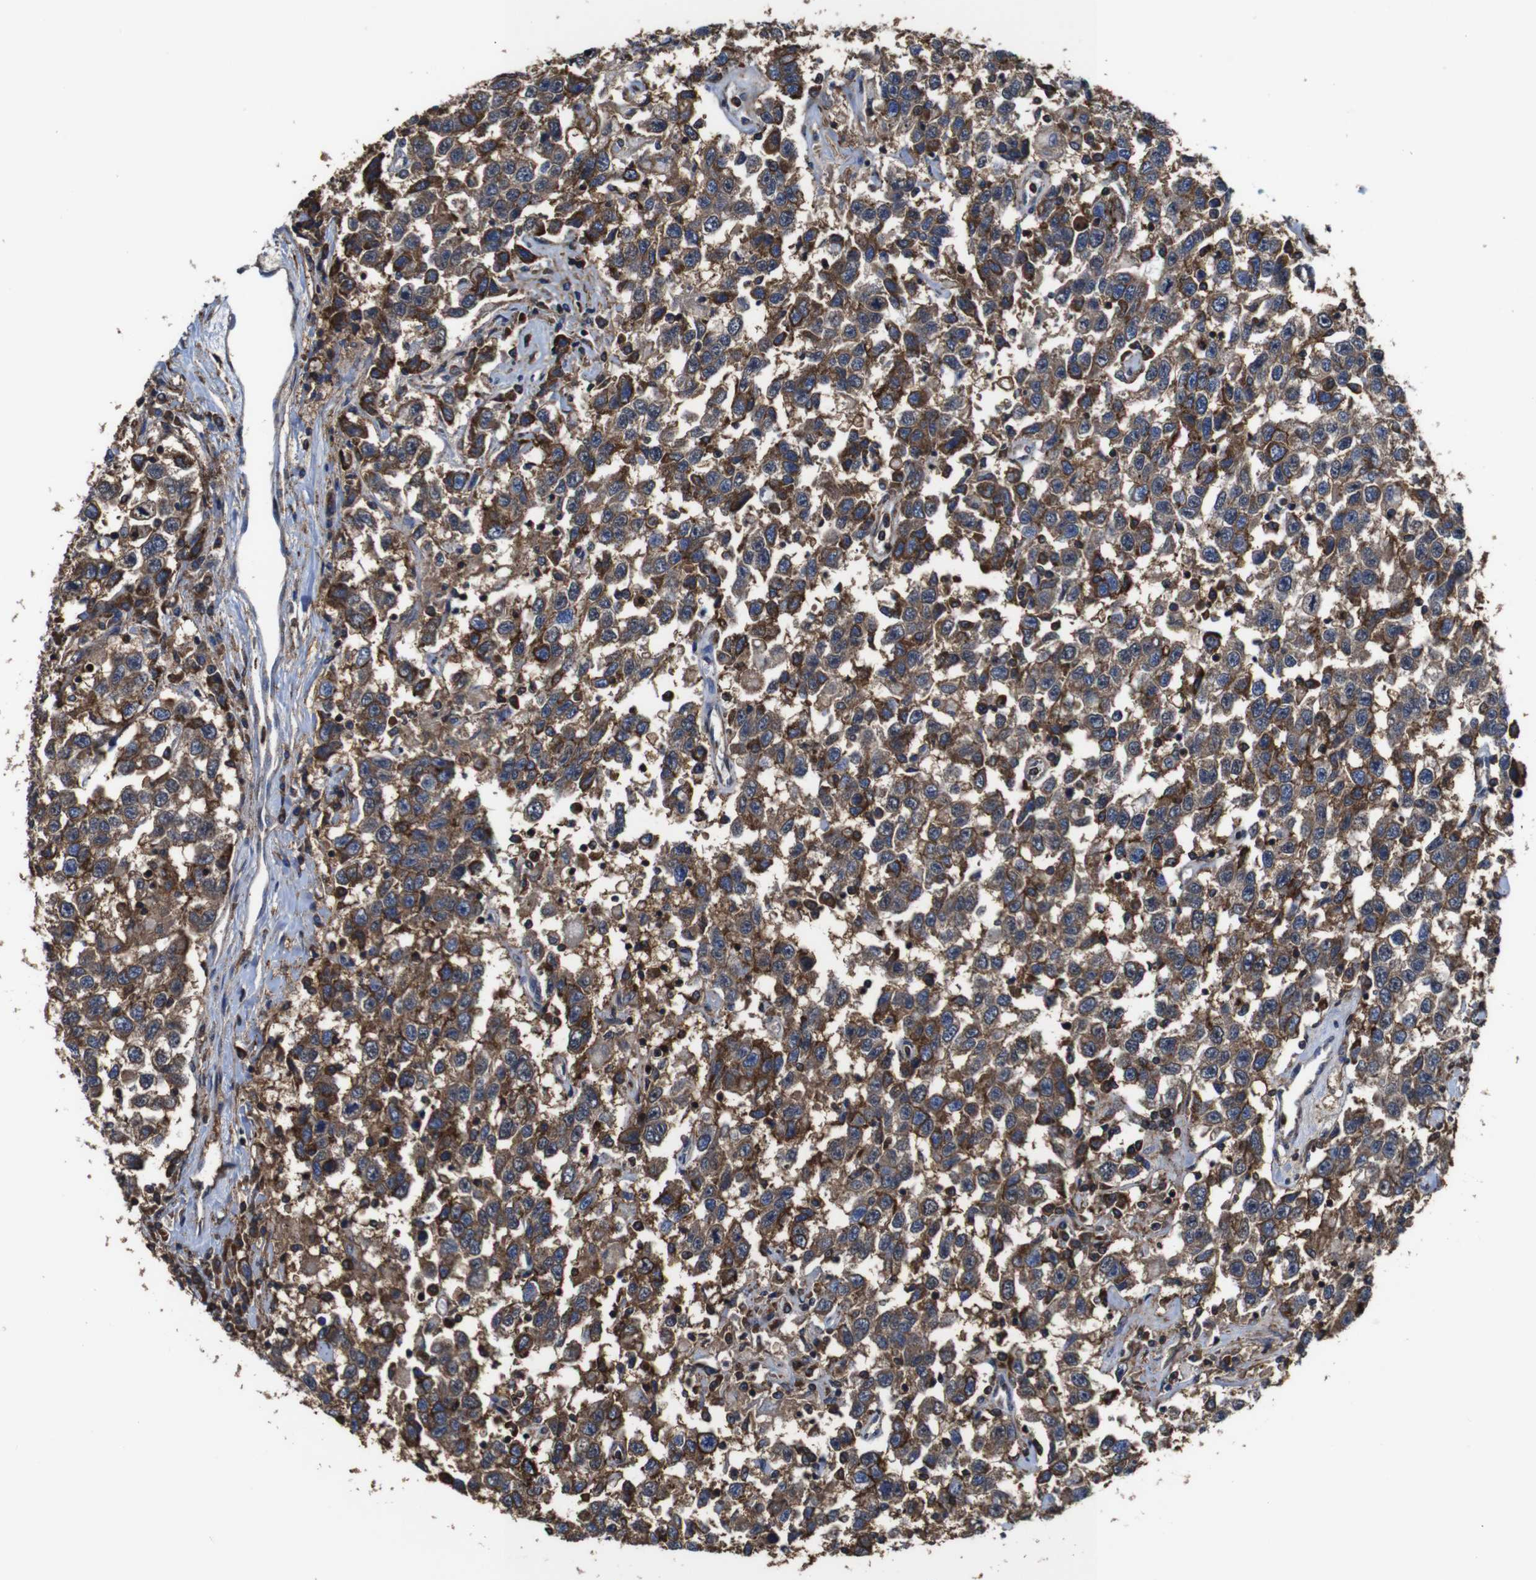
{"staining": {"intensity": "moderate", "quantity": ">75%", "location": "cytoplasmic/membranous"}, "tissue": "testis cancer", "cell_type": "Tumor cells", "image_type": "cancer", "snomed": [{"axis": "morphology", "description": "Seminoma, NOS"}, {"axis": "topography", "description": "Testis"}], "caption": "Moderate cytoplasmic/membranous protein positivity is seen in approximately >75% of tumor cells in testis cancer. Immunohistochemistry (ihc) stains the protein of interest in brown and the nuclei are stained blue.", "gene": "PI4KA", "patient": {"sex": "male", "age": 41}}